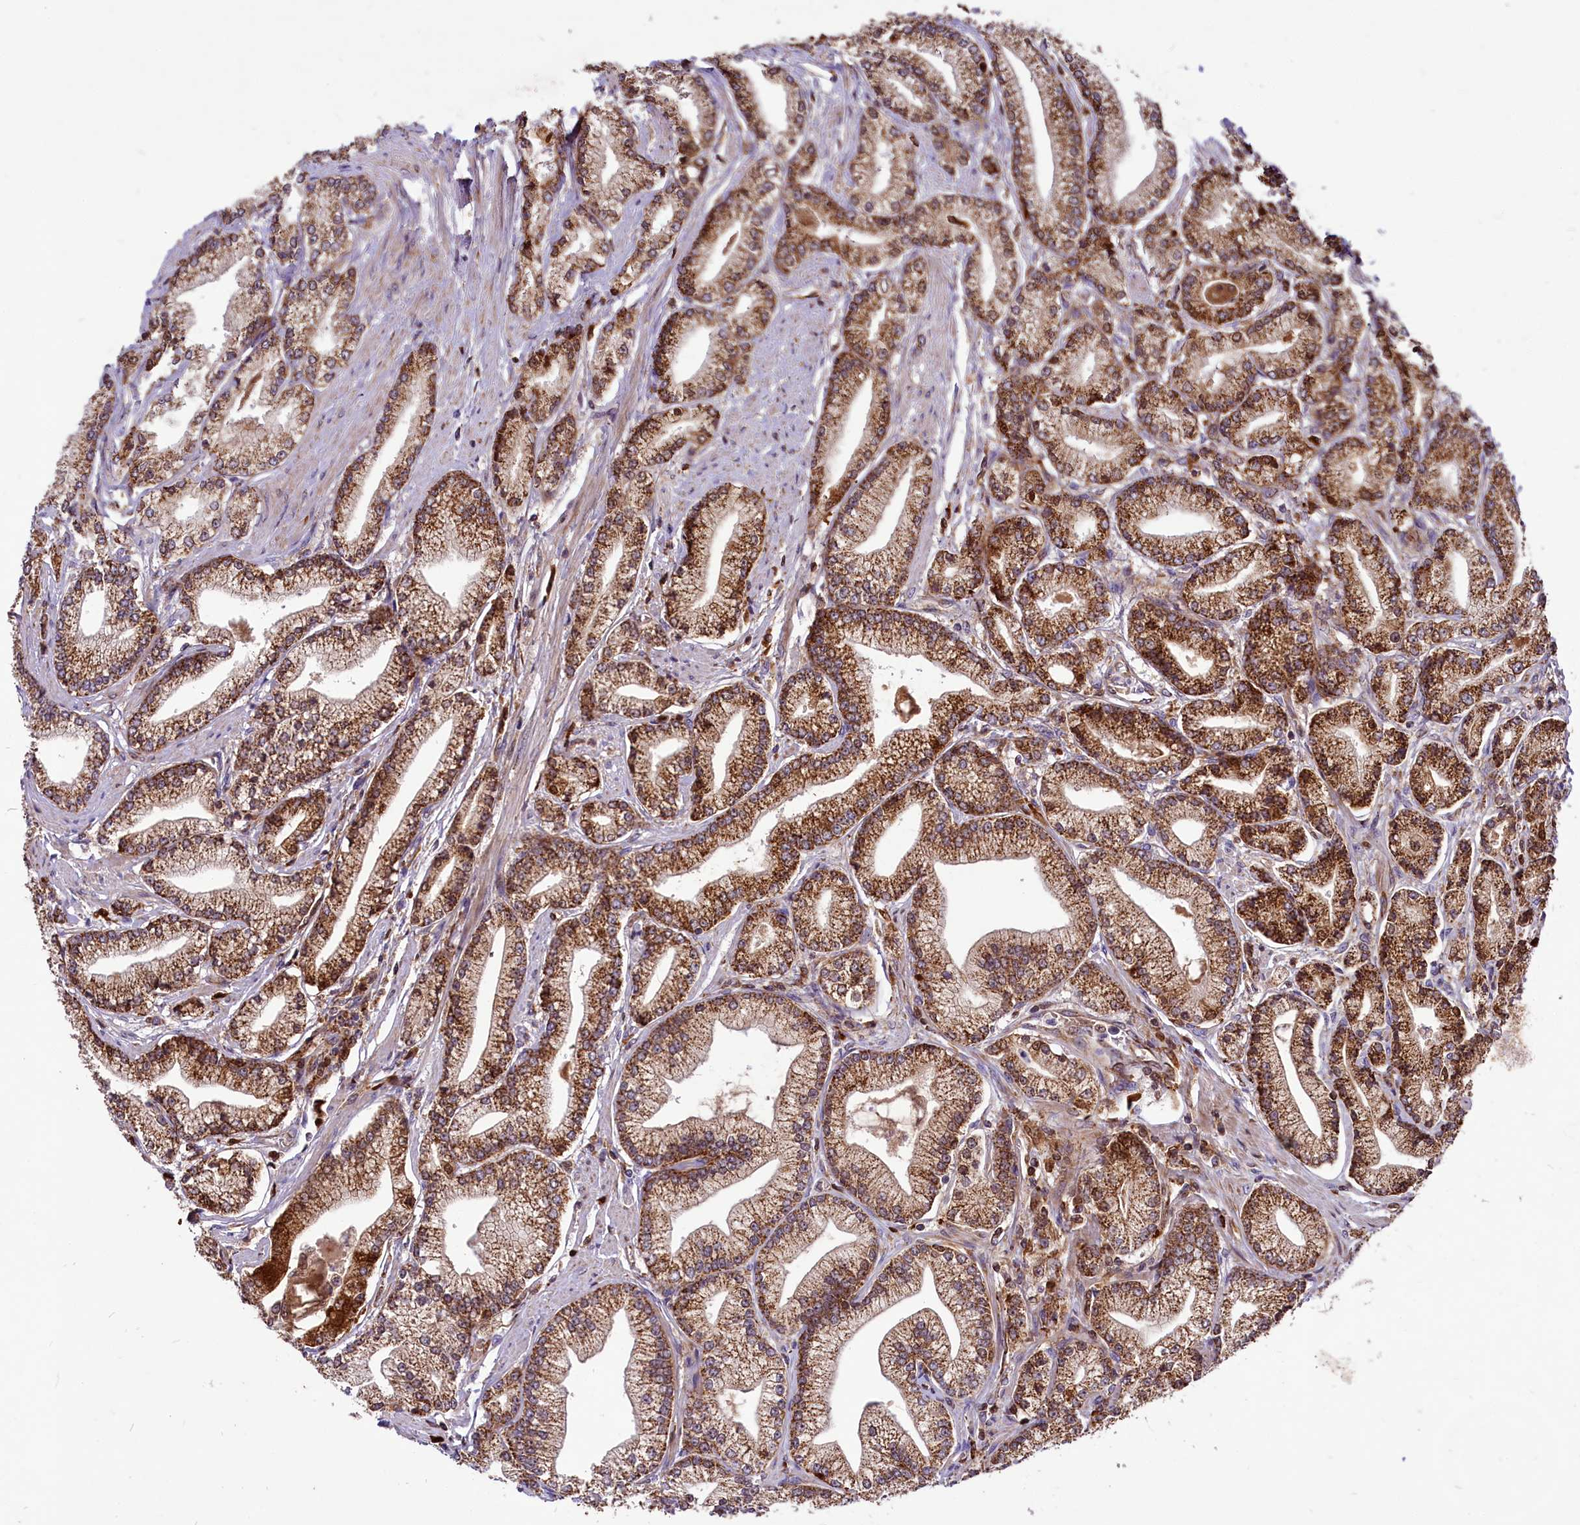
{"staining": {"intensity": "moderate", "quantity": ">75%", "location": "cytoplasmic/membranous"}, "tissue": "prostate cancer", "cell_type": "Tumor cells", "image_type": "cancer", "snomed": [{"axis": "morphology", "description": "Adenocarcinoma, High grade"}, {"axis": "topography", "description": "Prostate"}], "caption": "Protein staining of prostate cancer (adenocarcinoma (high-grade)) tissue shows moderate cytoplasmic/membranous positivity in about >75% of tumor cells.", "gene": "COX17", "patient": {"sex": "male", "age": 67}}